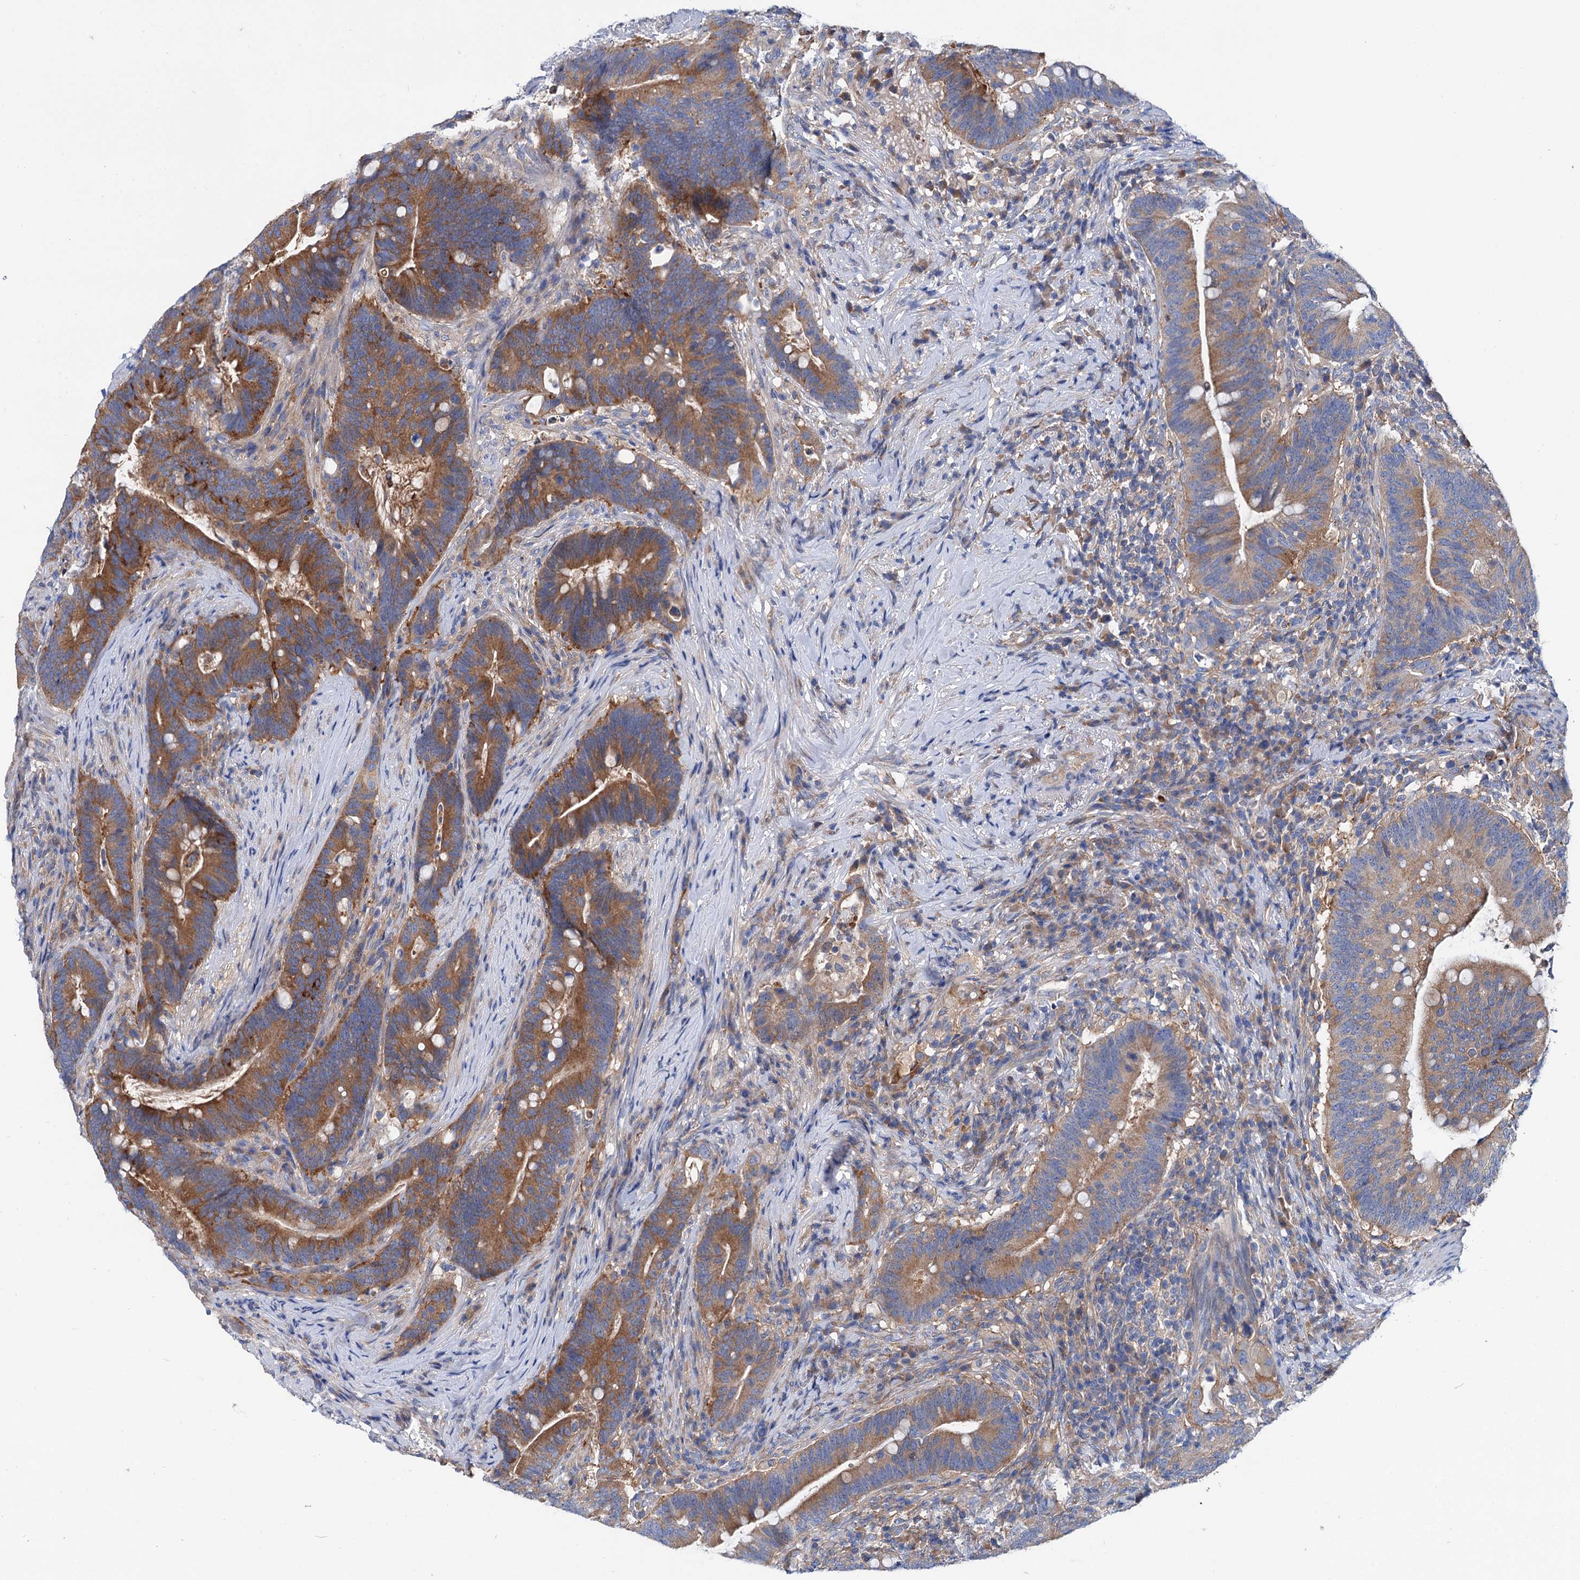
{"staining": {"intensity": "moderate", "quantity": ">75%", "location": "cytoplasmic/membranous"}, "tissue": "colorectal cancer", "cell_type": "Tumor cells", "image_type": "cancer", "snomed": [{"axis": "morphology", "description": "Adenocarcinoma, NOS"}, {"axis": "topography", "description": "Colon"}], "caption": "Immunohistochemistry staining of colorectal cancer, which reveals medium levels of moderate cytoplasmic/membranous expression in approximately >75% of tumor cells indicating moderate cytoplasmic/membranous protein positivity. The staining was performed using DAB (3,3'-diaminobenzidine) (brown) for protein detection and nuclei were counterstained in hematoxylin (blue).", "gene": "TRIM55", "patient": {"sex": "female", "age": 66}}